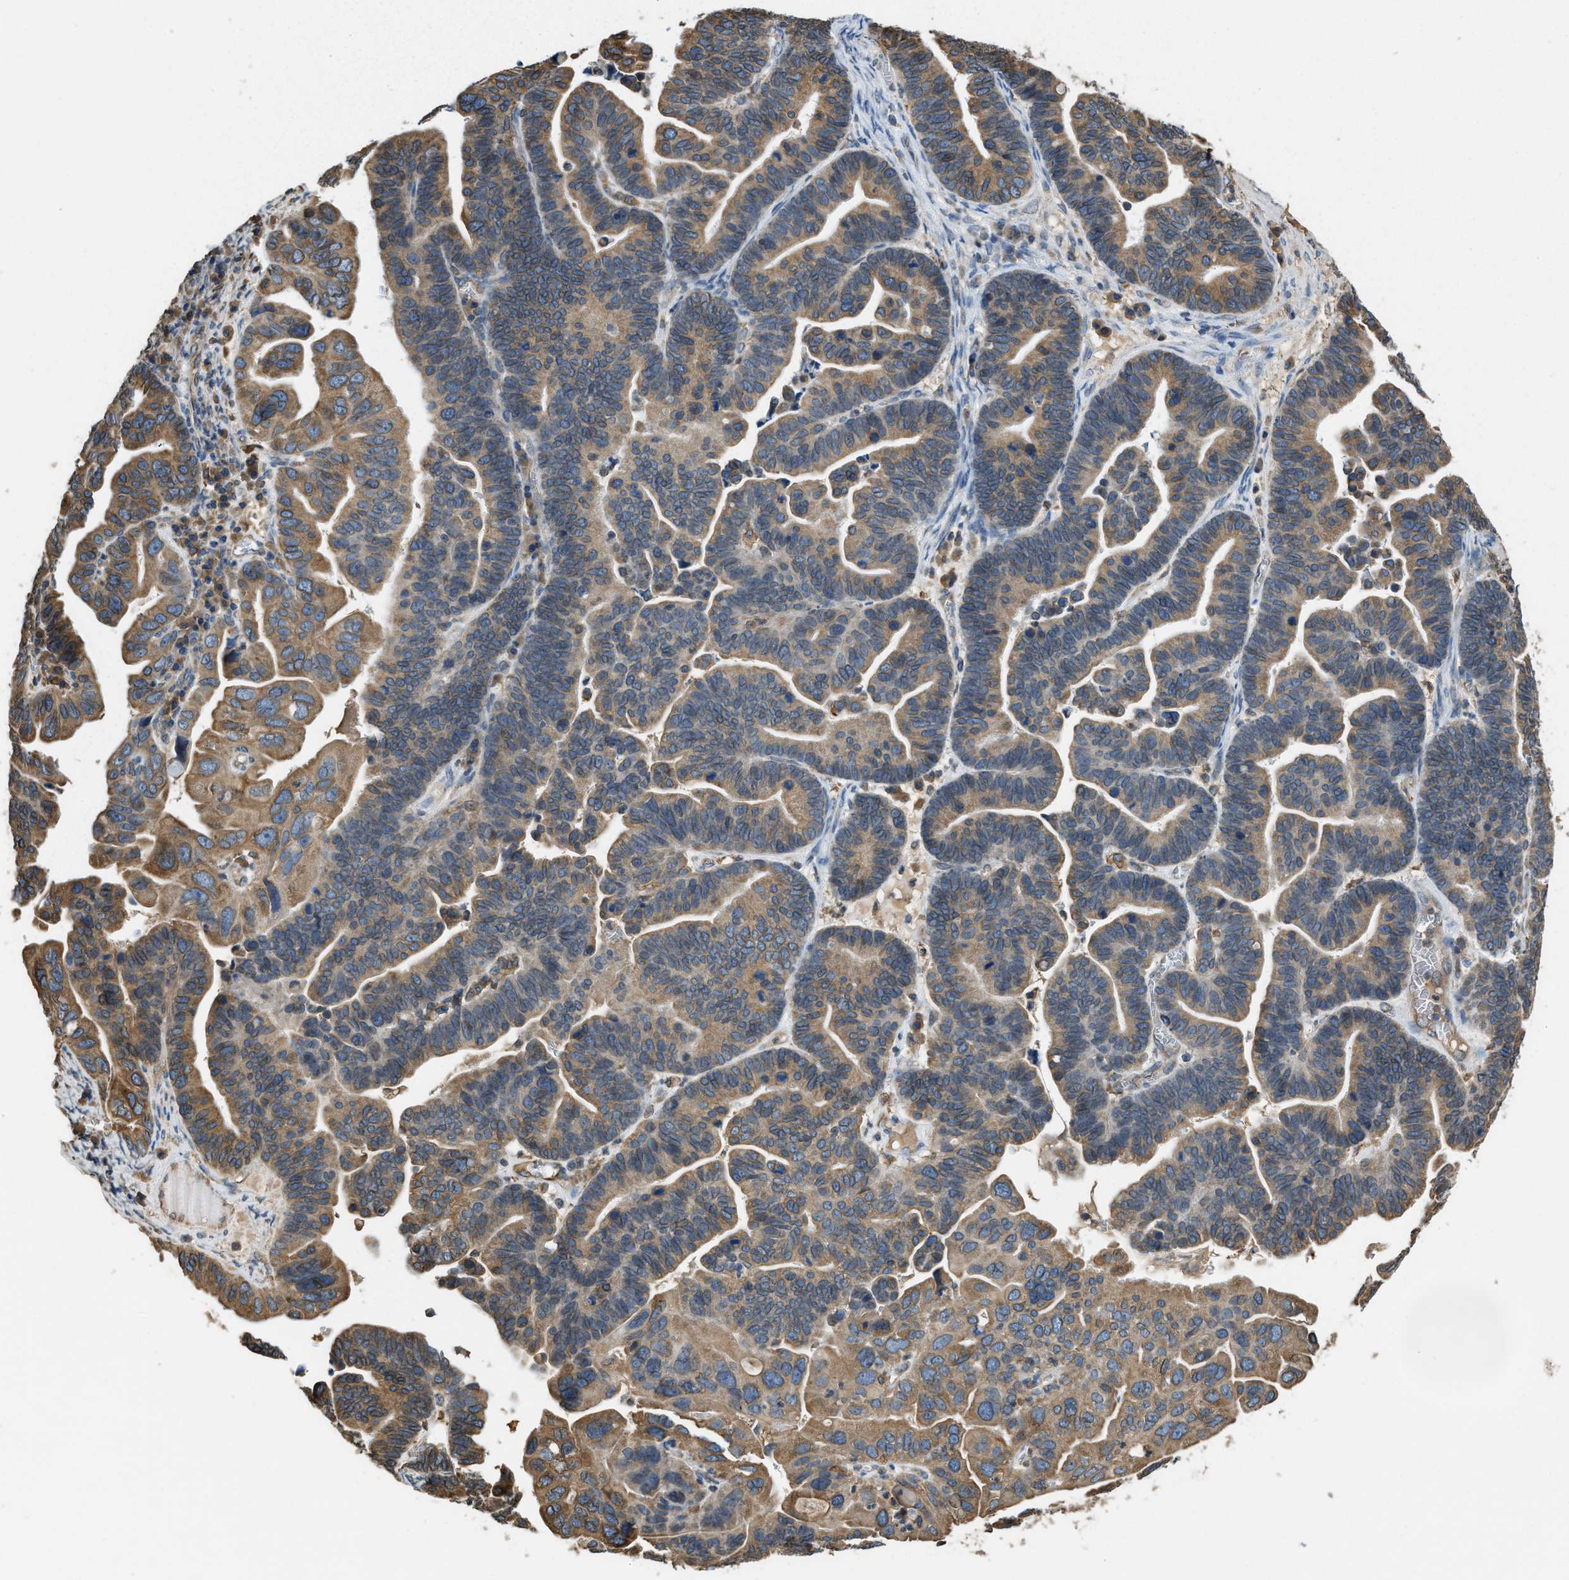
{"staining": {"intensity": "moderate", "quantity": ">75%", "location": "cytoplasmic/membranous"}, "tissue": "ovarian cancer", "cell_type": "Tumor cells", "image_type": "cancer", "snomed": [{"axis": "morphology", "description": "Cystadenocarcinoma, serous, NOS"}, {"axis": "topography", "description": "Ovary"}], "caption": "High-magnification brightfield microscopy of ovarian cancer stained with DAB (3,3'-diaminobenzidine) (brown) and counterstained with hematoxylin (blue). tumor cells exhibit moderate cytoplasmic/membranous expression is present in approximately>75% of cells.", "gene": "BCAP31", "patient": {"sex": "female", "age": 56}}